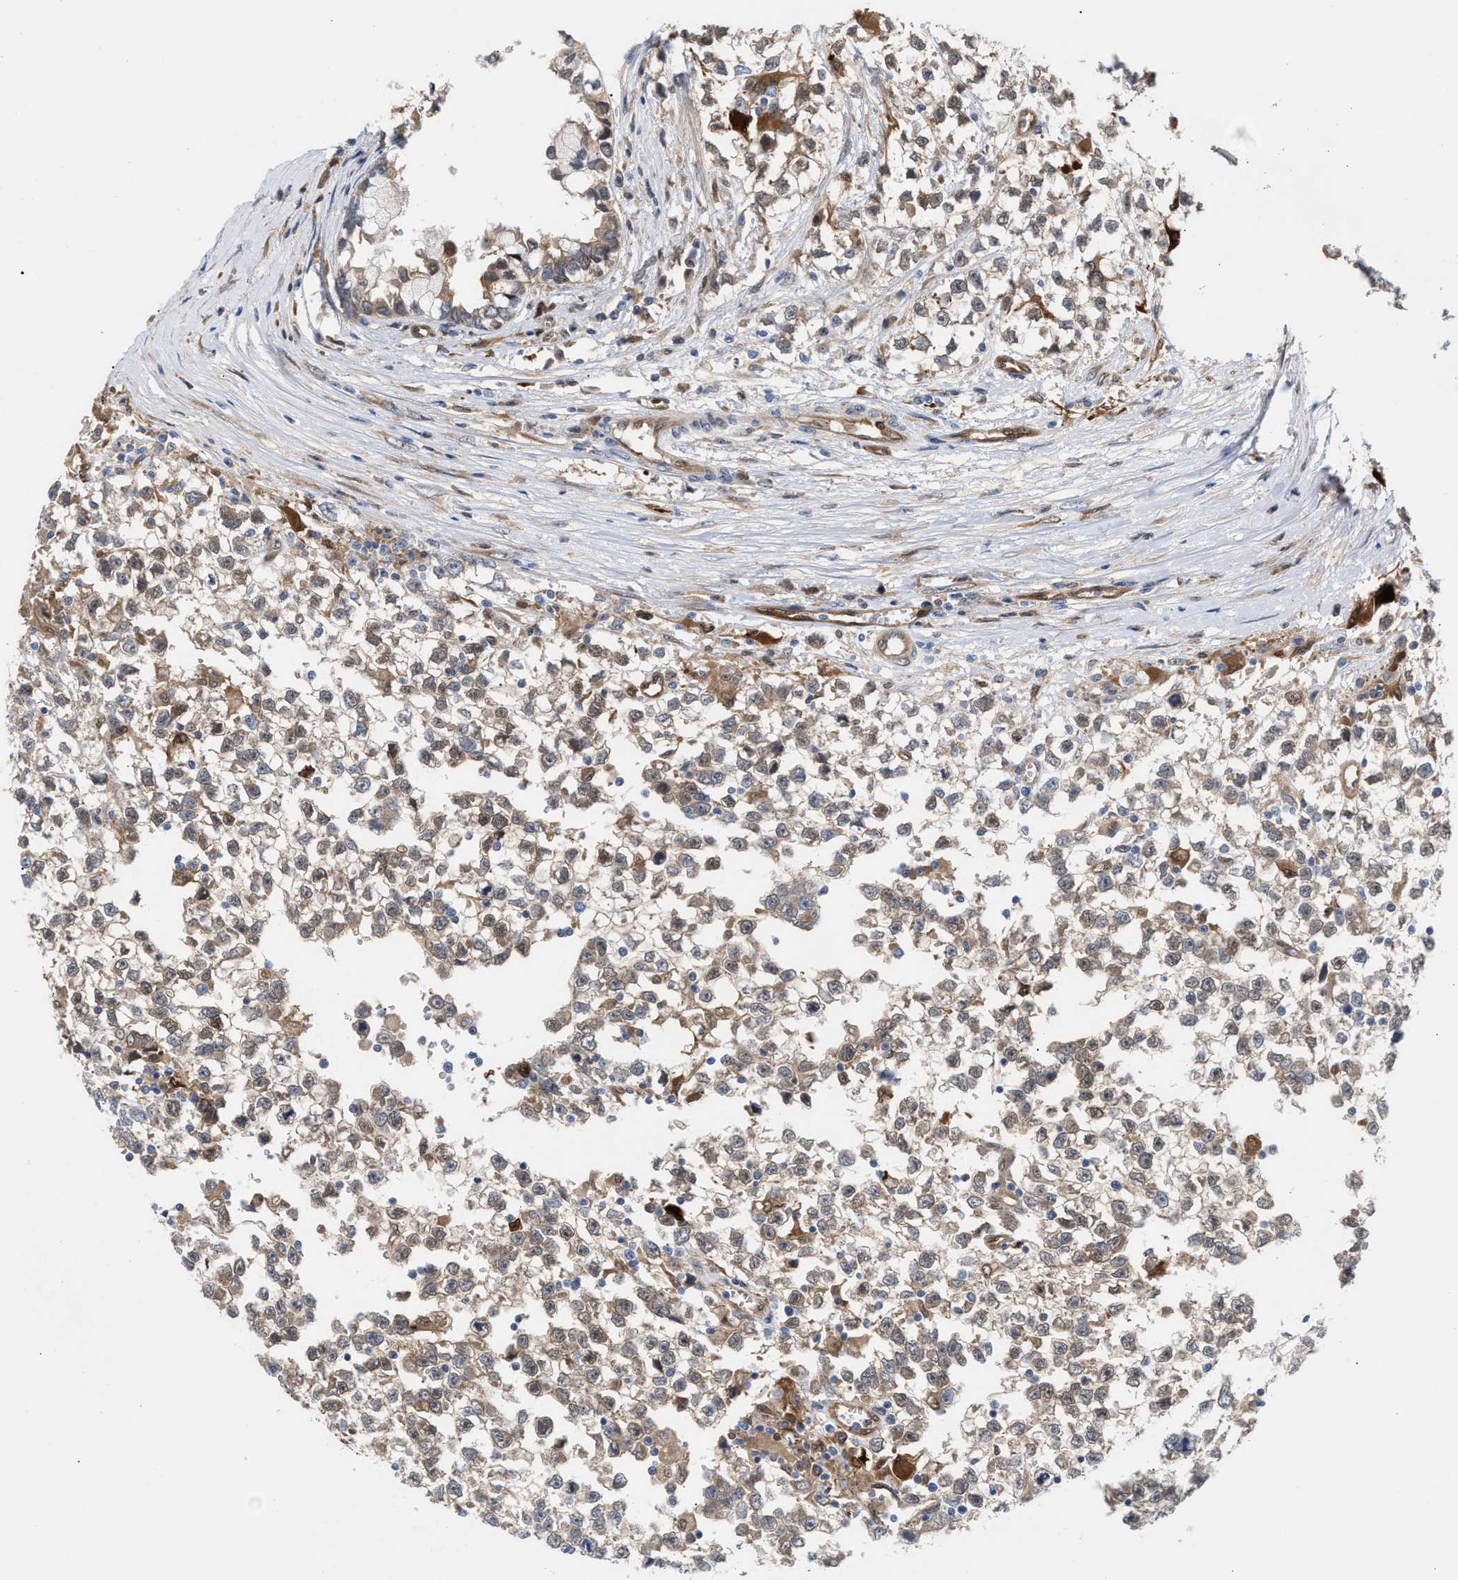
{"staining": {"intensity": "weak", "quantity": "25%-75%", "location": "cytoplasmic/membranous"}, "tissue": "testis cancer", "cell_type": "Tumor cells", "image_type": "cancer", "snomed": [{"axis": "morphology", "description": "Seminoma, NOS"}, {"axis": "morphology", "description": "Carcinoma, Embryonal, NOS"}, {"axis": "topography", "description": "Testis"}], "caption": "DAB (3,3'-diaminobenzidine) immunohistochemical staining of human testis cancer (seminoma) exhibits weak cytoplasmic/membranous protein positivity in approximately 25%-75% of tumor cells. The staining is performed using DAB brown chromogen to label protein expression. The nuclei are counter-stained blue using hematoxylin.", "gene": "TP53I3", "patient": {"sex": "male", "age": 51}}